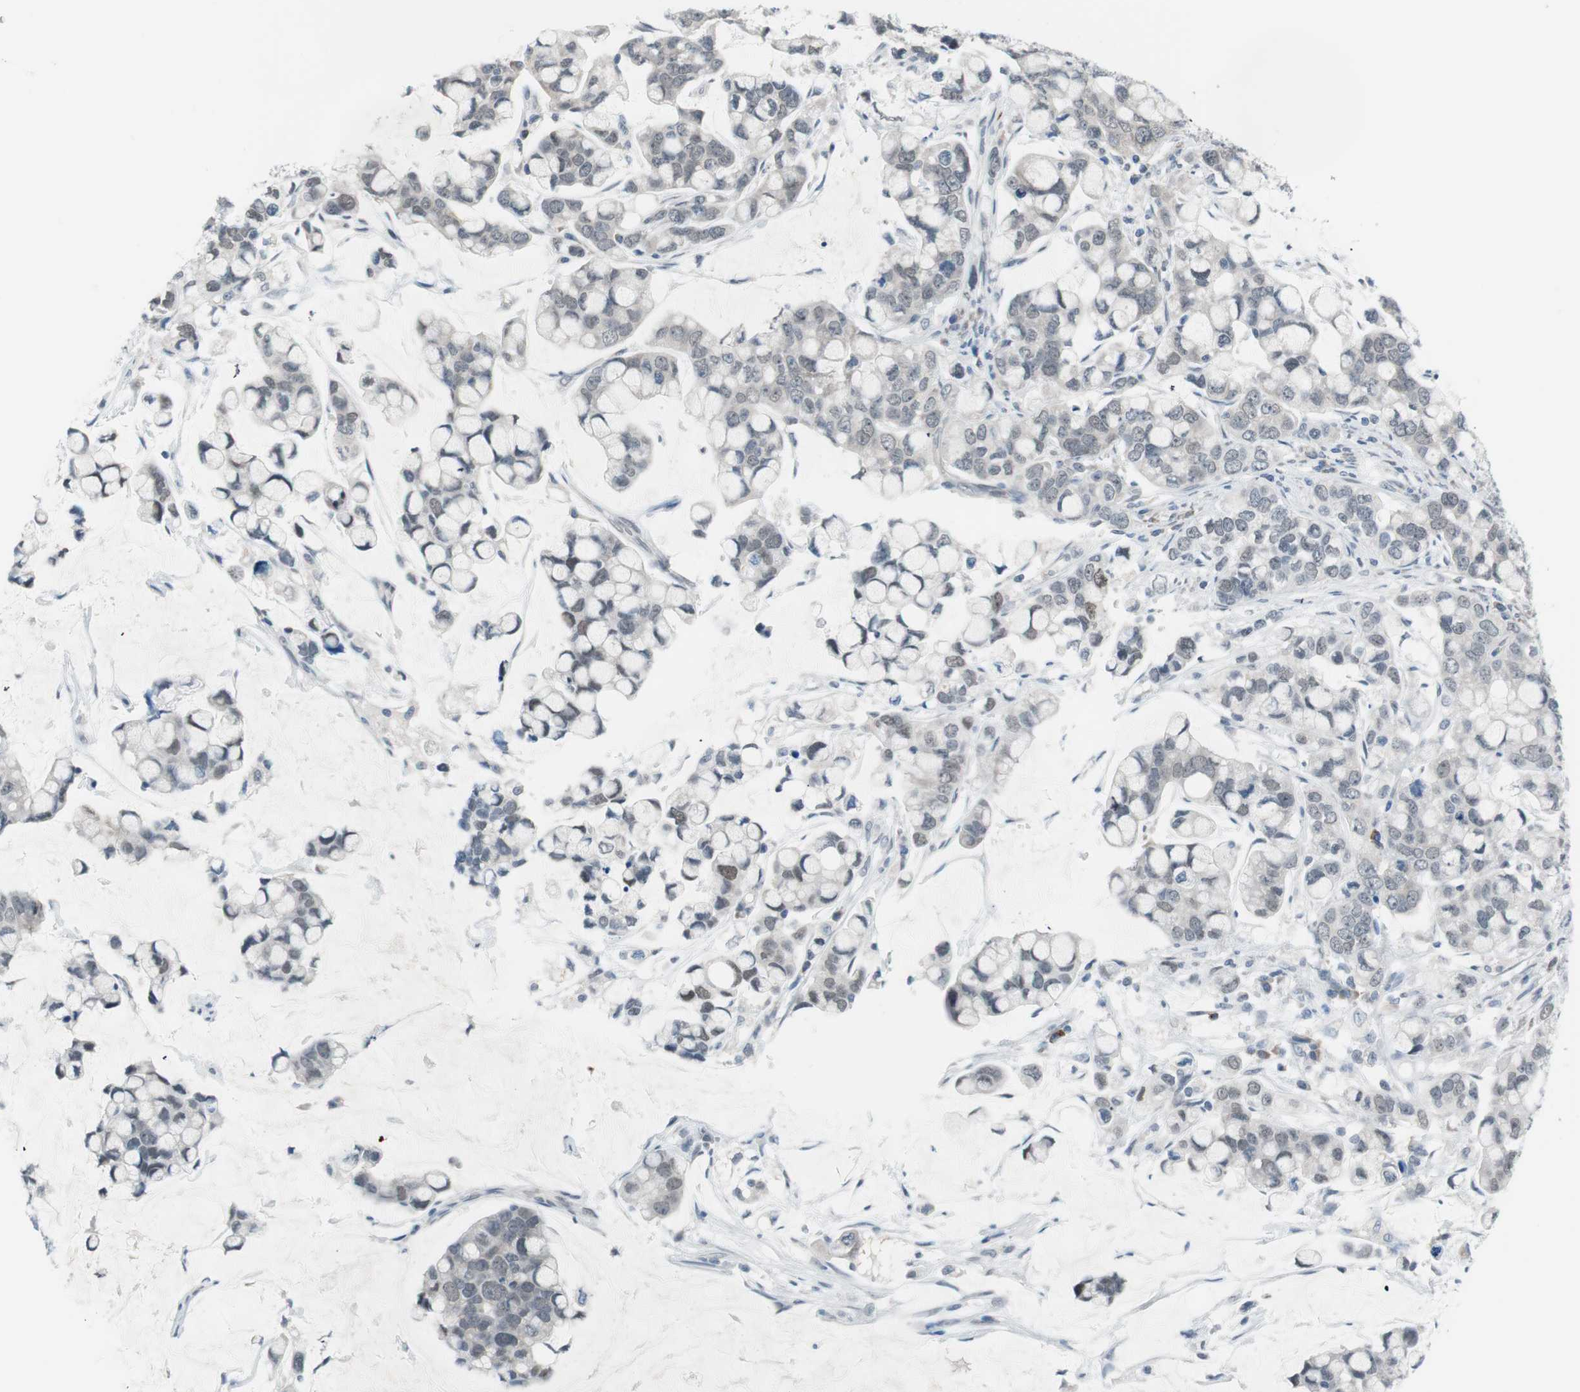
{"staining": {"intensity": "negative", "quantity": "none", "location": "none"}, "tissue": "stomach cancer", "cell_type": "Tumor cells", "image_type": "cancer", "snomed": [{"axis": "morphology", "description": "Adenocarcinoma, NOS"}, {"axis": "topography", "description": "Stomach, lower"}], "caption": "A histopathology image of human stomach cancer (adenocarcinoma) is negative for staining in tumor cells. (DAB IHC, high magnification).", "gene": "GRHL1", "patient": {"sex": "male", "age": 84}}